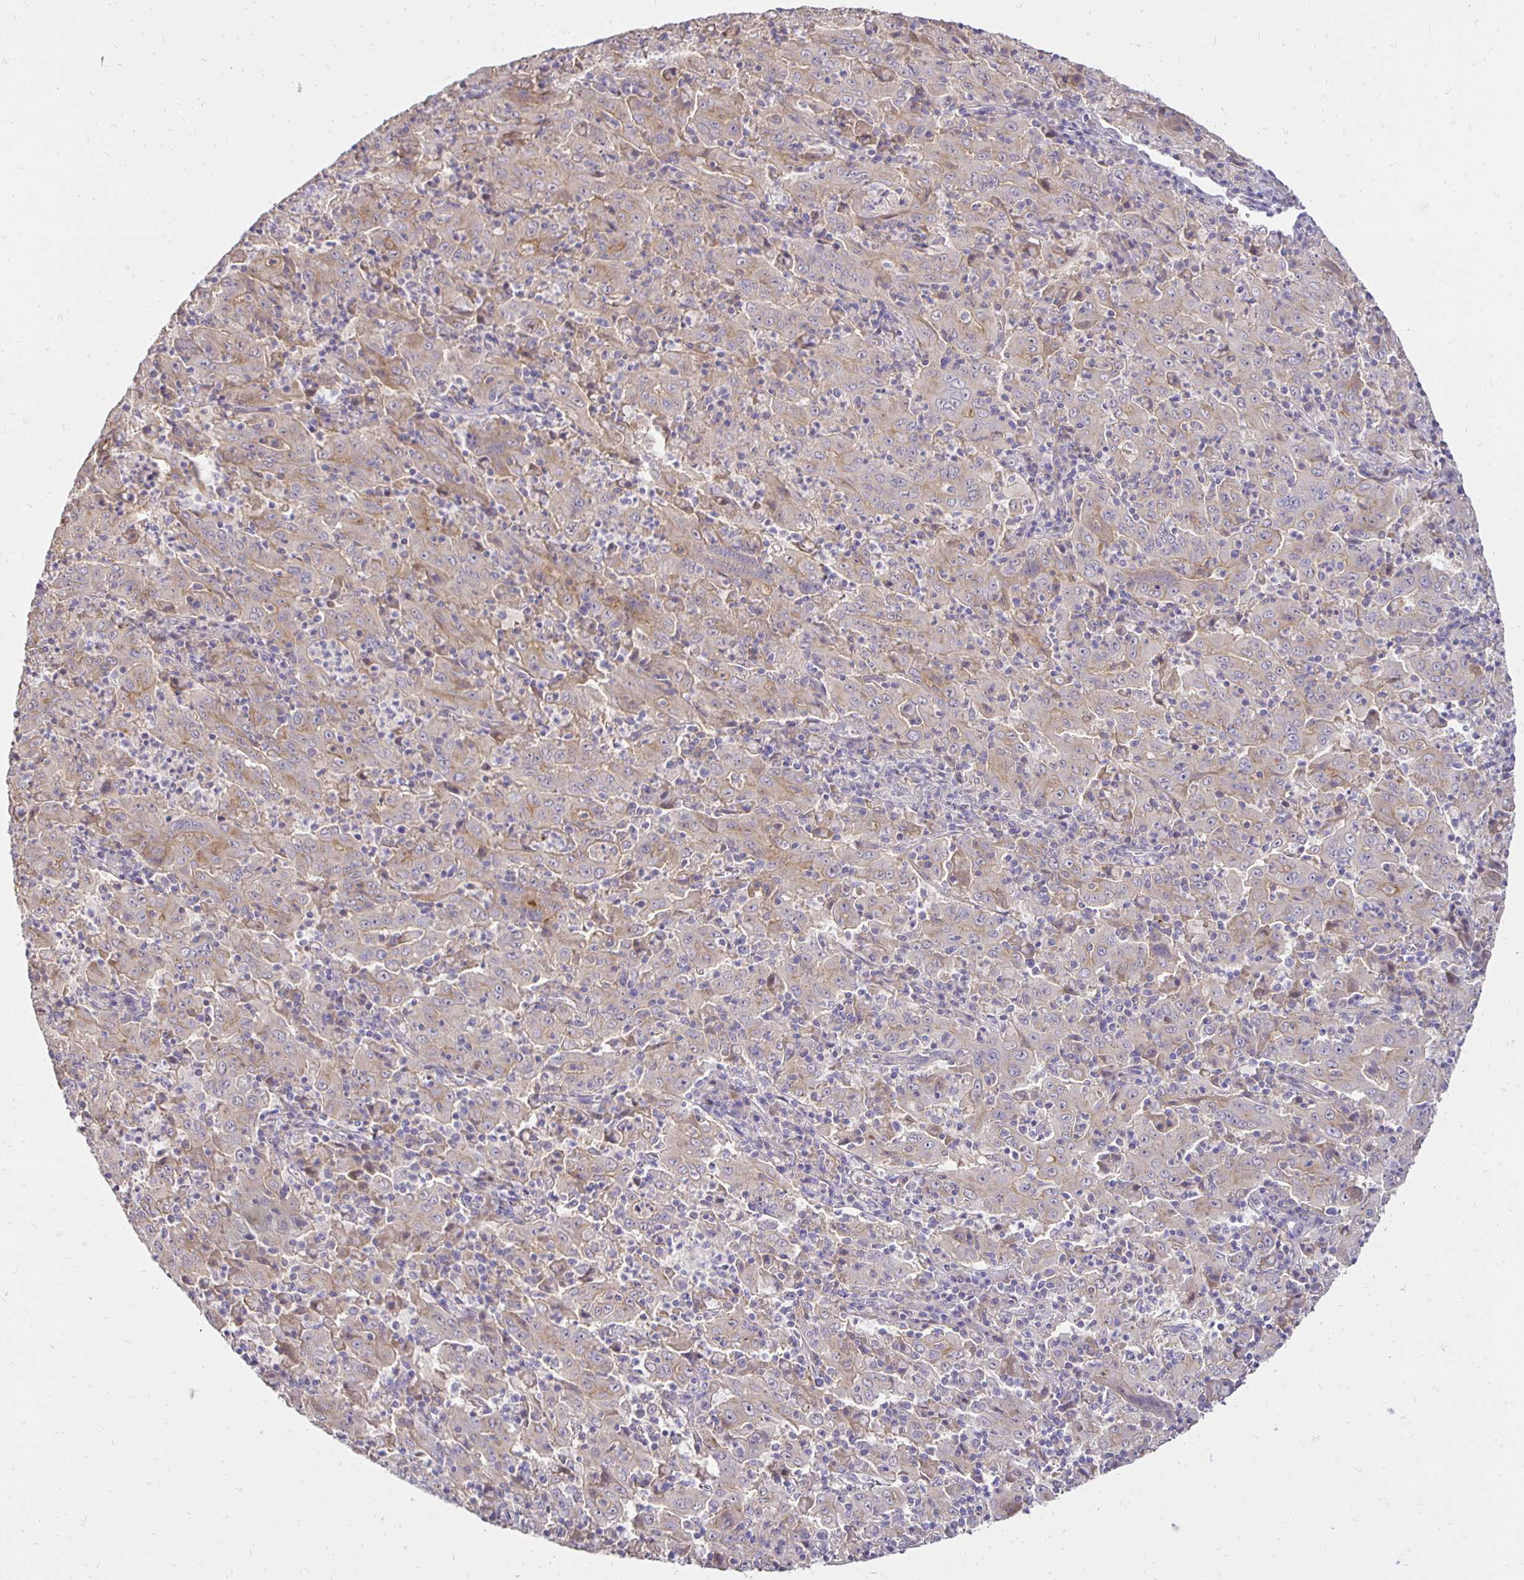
{"staining": {"intensity": "weak", "quantity": "25%-75%", "location": "cytoplasmic/membranous"}, "tissue": "pancreatic cancer", "cell_type": "Tumor cells", "image_type": "cancer", "snomed": [{"axis": "morphology", "description": "Adenocarcinoma, NOS"}, {"axis": "topography", "description": "Pancreas"}], "caption": "Human pancreatic adenocarcinoma stained for a protein (brown) demonstrates weak cytoplasmic/membranous positive positivity in about 25%-75% of tumor cells.", "gene": "PNPLA3", "patient": {"sex": "male", "age": 63}}